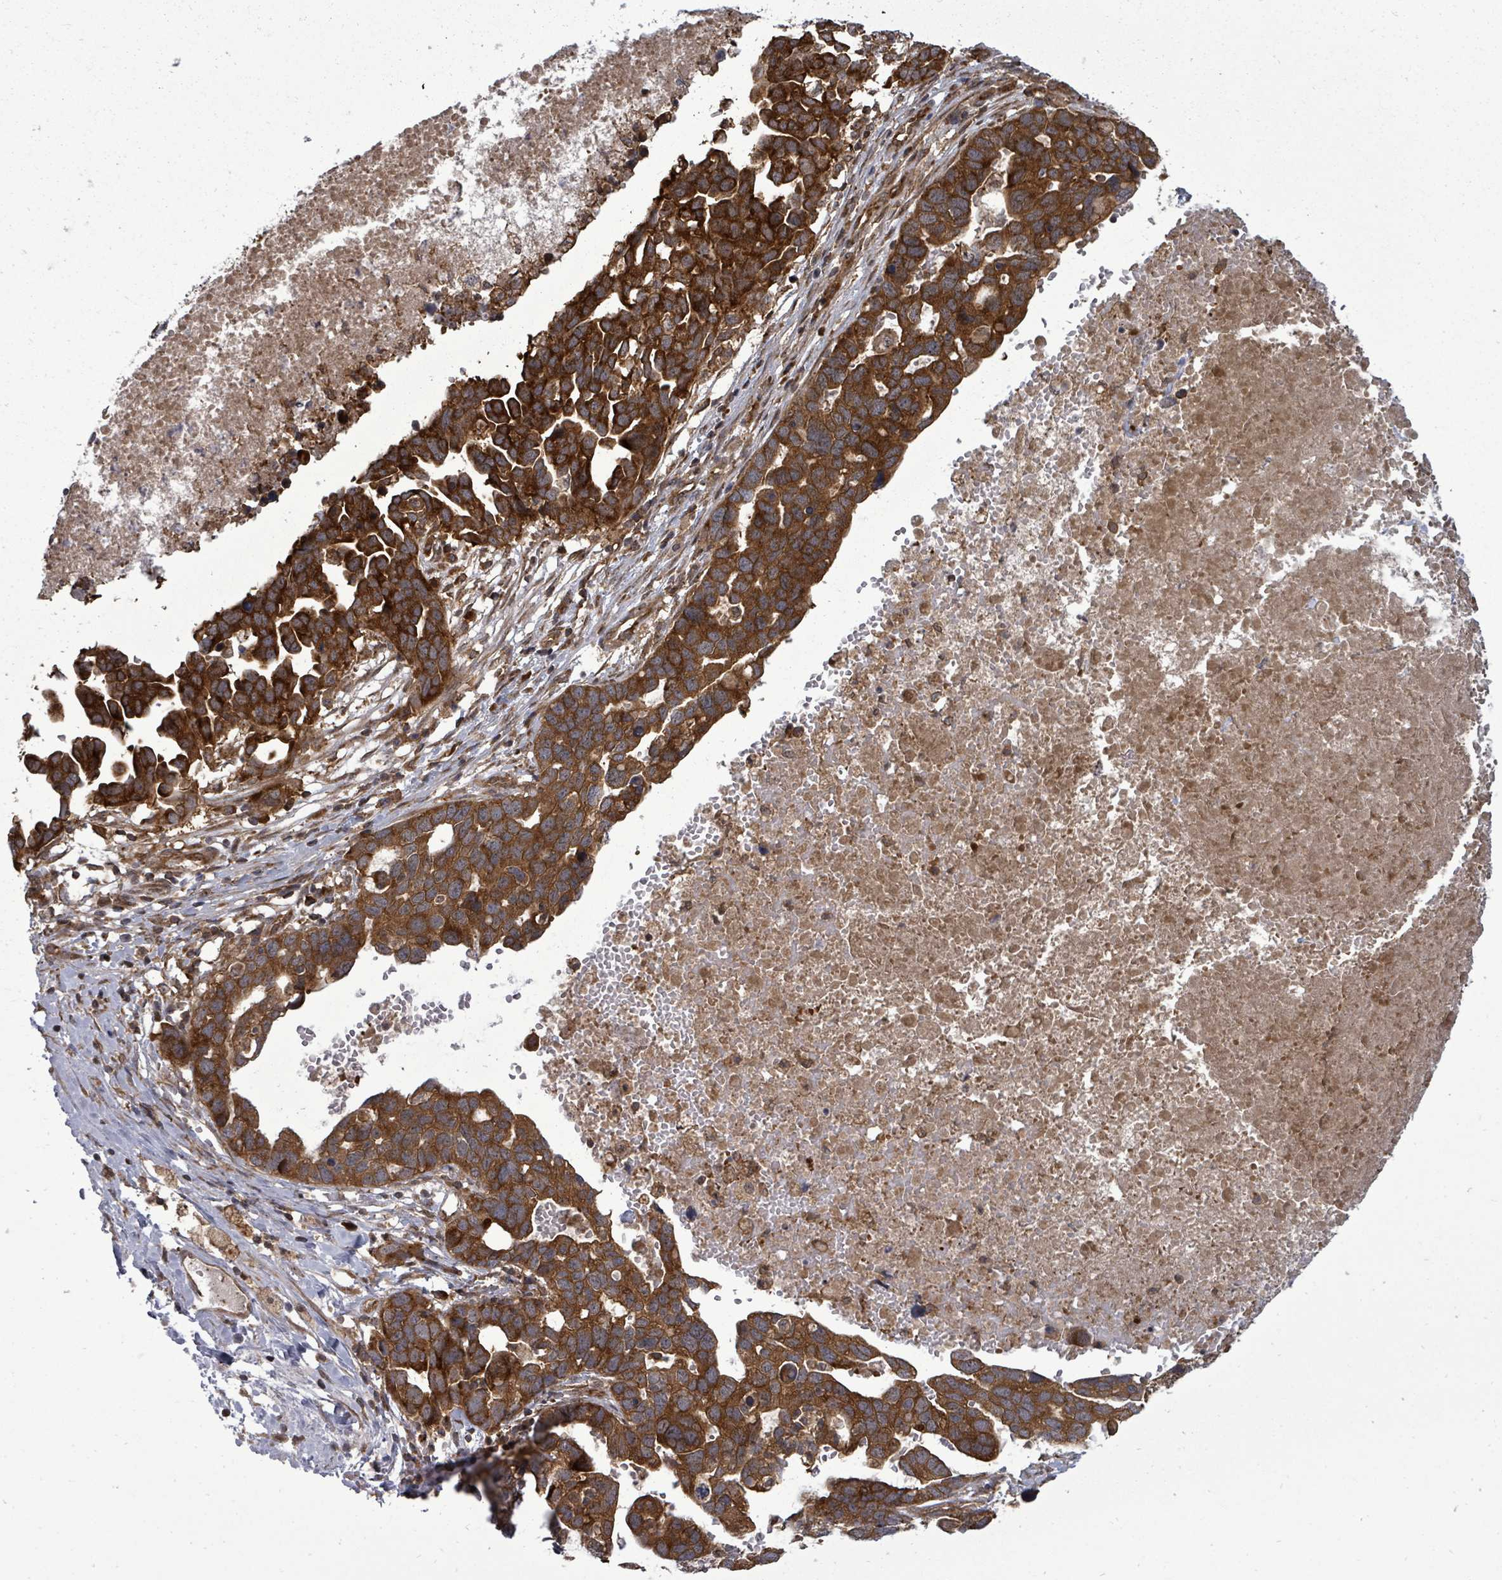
{"staining": {"intensity": "strong", "quantity": ">75%", "location": "cytoplasmic/membranous"}, "tissue": "ovarian cancer", "cell_type": "Tumor cells", "image_type": "cancer", "snomed": [{"axis": "morphology", "description": "Cystadenocarcinoma, serous, NOS"}, {"axis": "topography", "description": "Ovary"}], "caption": "The photomicrograph shows immunohistochemical staining of ovarian cancer (serous cystadenocarcinoma). There is strong cytoplasmic/membranous expression is identified in approximately >75% of tumor cells.", "gene": "EIF3C", "patient": {"sex": "female", "age": 54}}